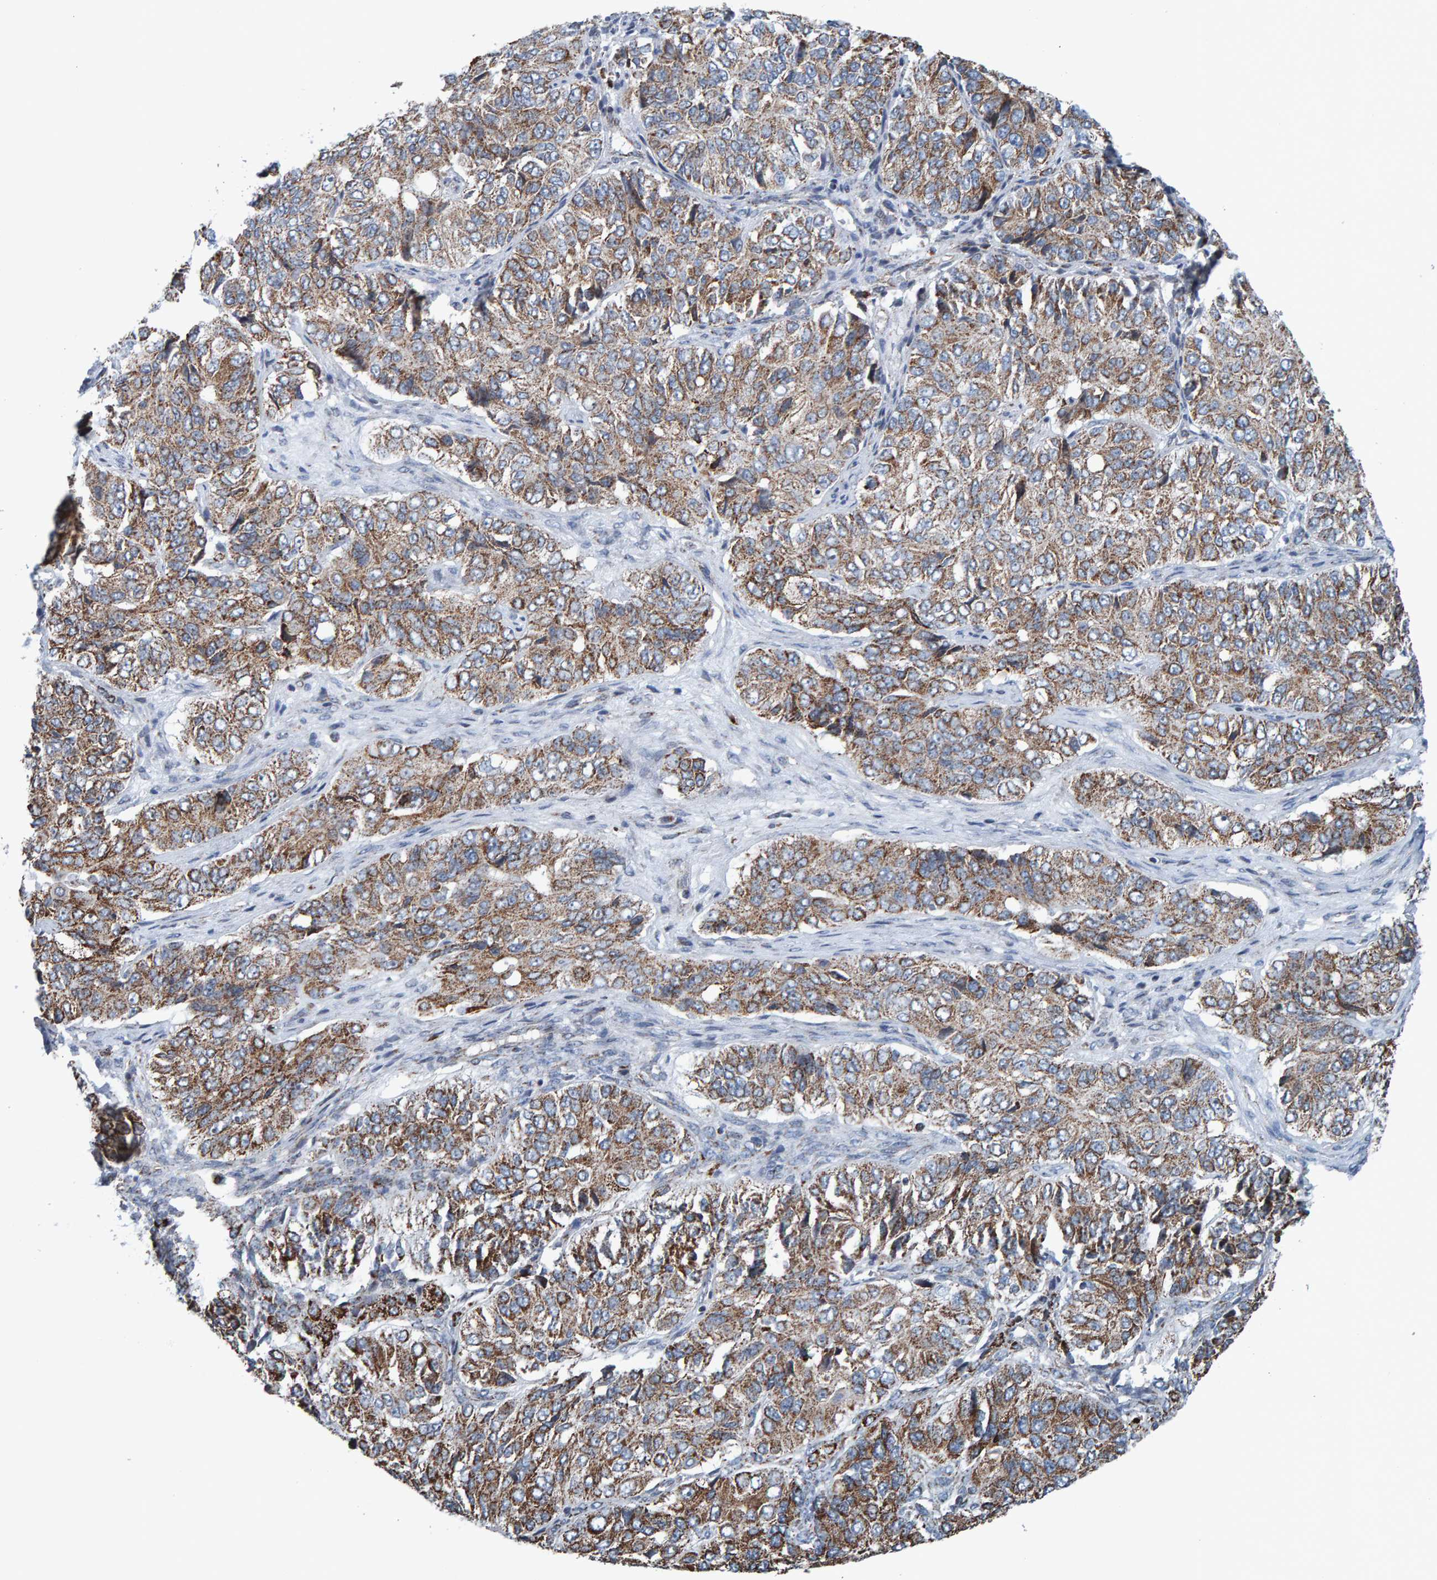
{"staining": {"intensity": "moderate", "quantity": ">75%", "location": "cytoplasmic/membranous"}, "tissue": "ovarian cancer", "cell_type": "Tumor cells", "image_type": "cancer", "snomed": [{"axis": "morphology", "description": "Carcinoma, endometroid"}, {"axis": "topography", "description": "Ovary"}], "caption": "A micrograph of human ovarian endometroid carcinoma stained for a protein displays moderate cytoplasmic/membranous brown staining in tumor cells.", "gene": "ZNF48", "patient": {"sex": "female", "age": 51}}